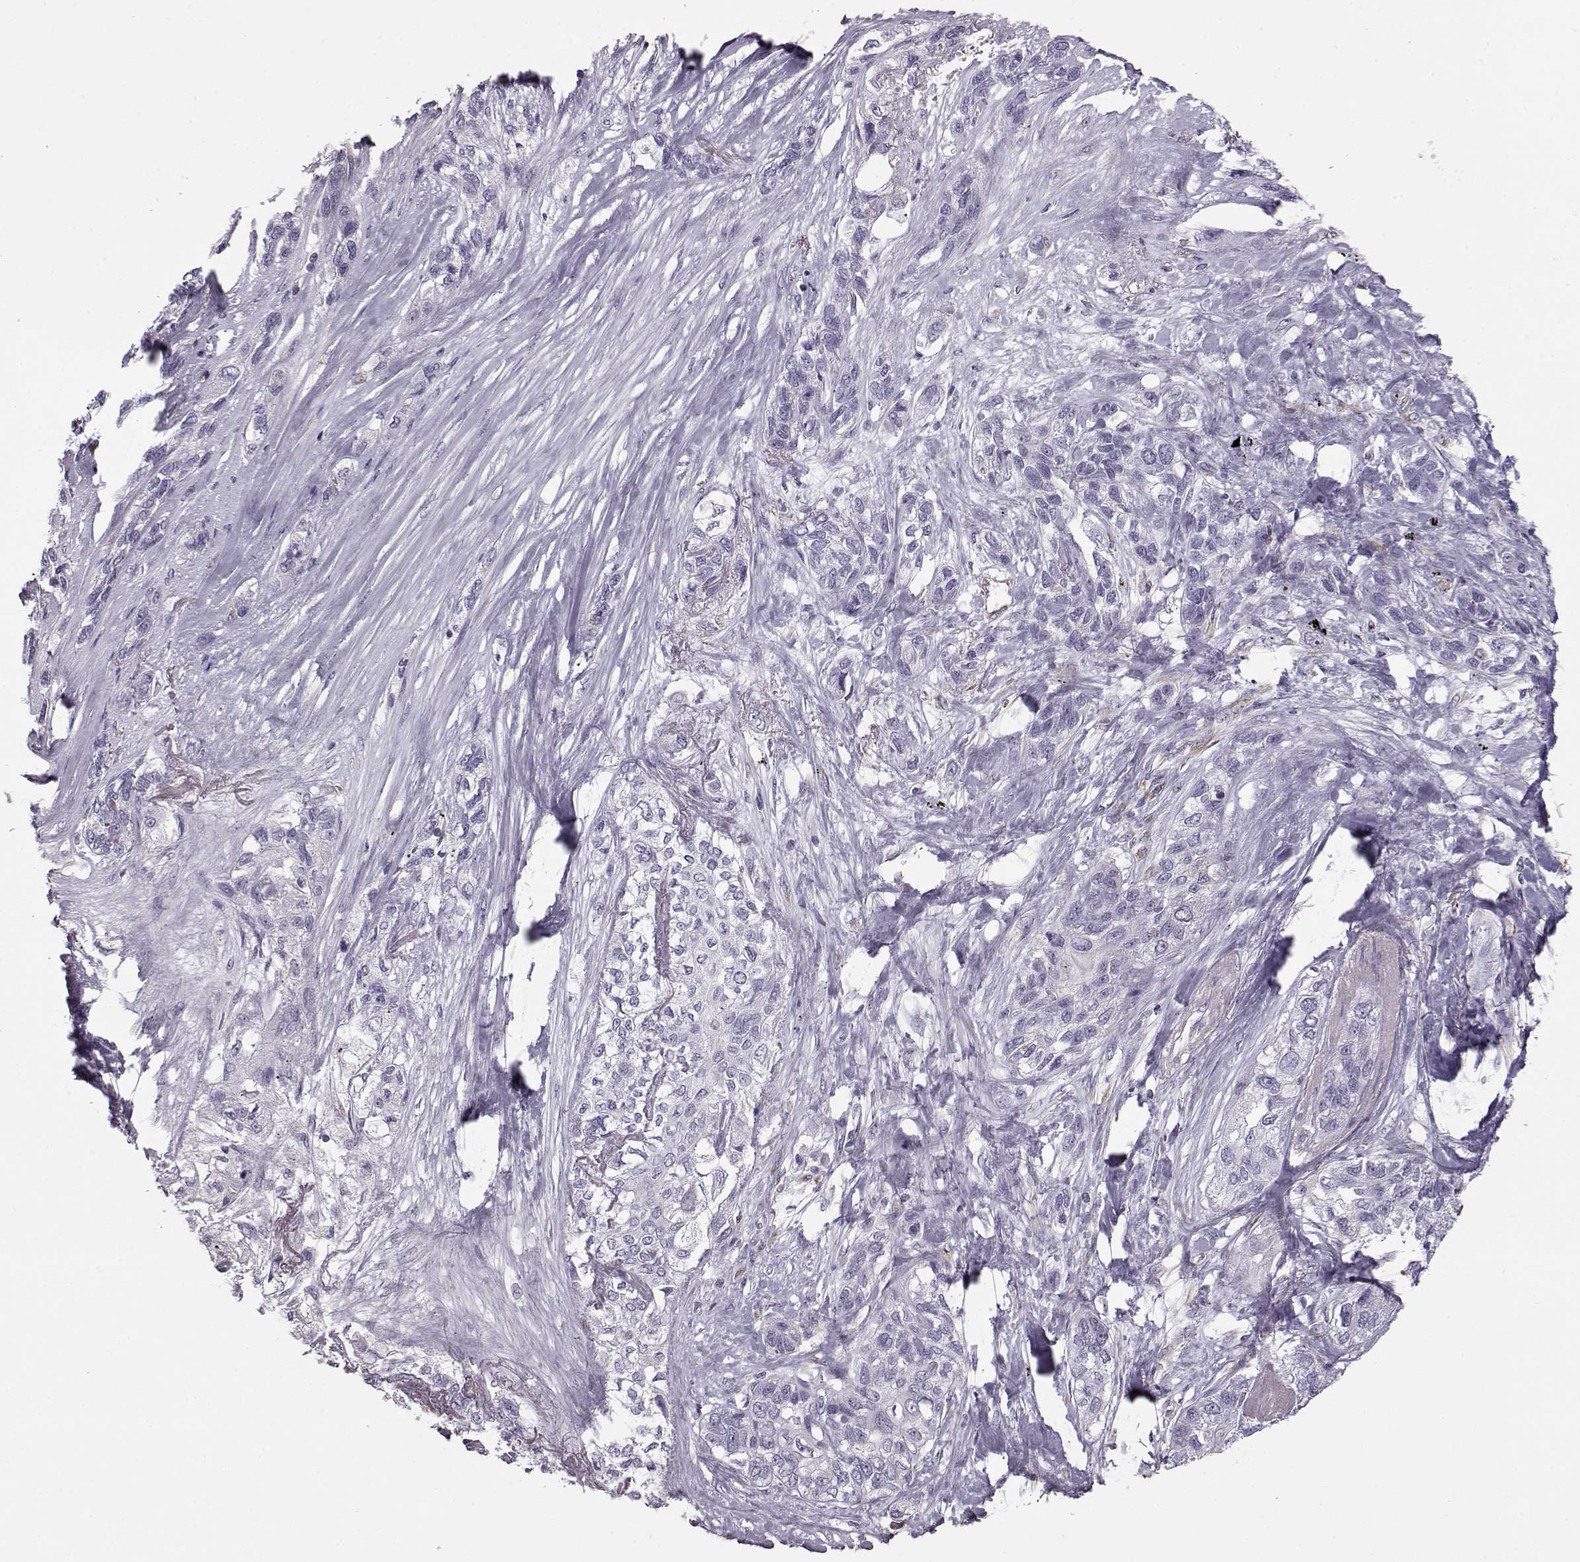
{"staining": {"intensity": "negative", "quantity": "none", "location": "none"}, "tissue": "lung cancer", "cell_type": "Tumor cells", "image_type": "cancer", "snomed": [{"axis": "morphology", "description": "Squamous cell carcinoma, NOS"}, {"axis": "topography", "description": "Lung"}], "caption": "Protein analysis of lung cancer reveals no significant expression in tumor cells.", "gene": "ELOVL5", "patient": {"sex": "female", "age": 70}}